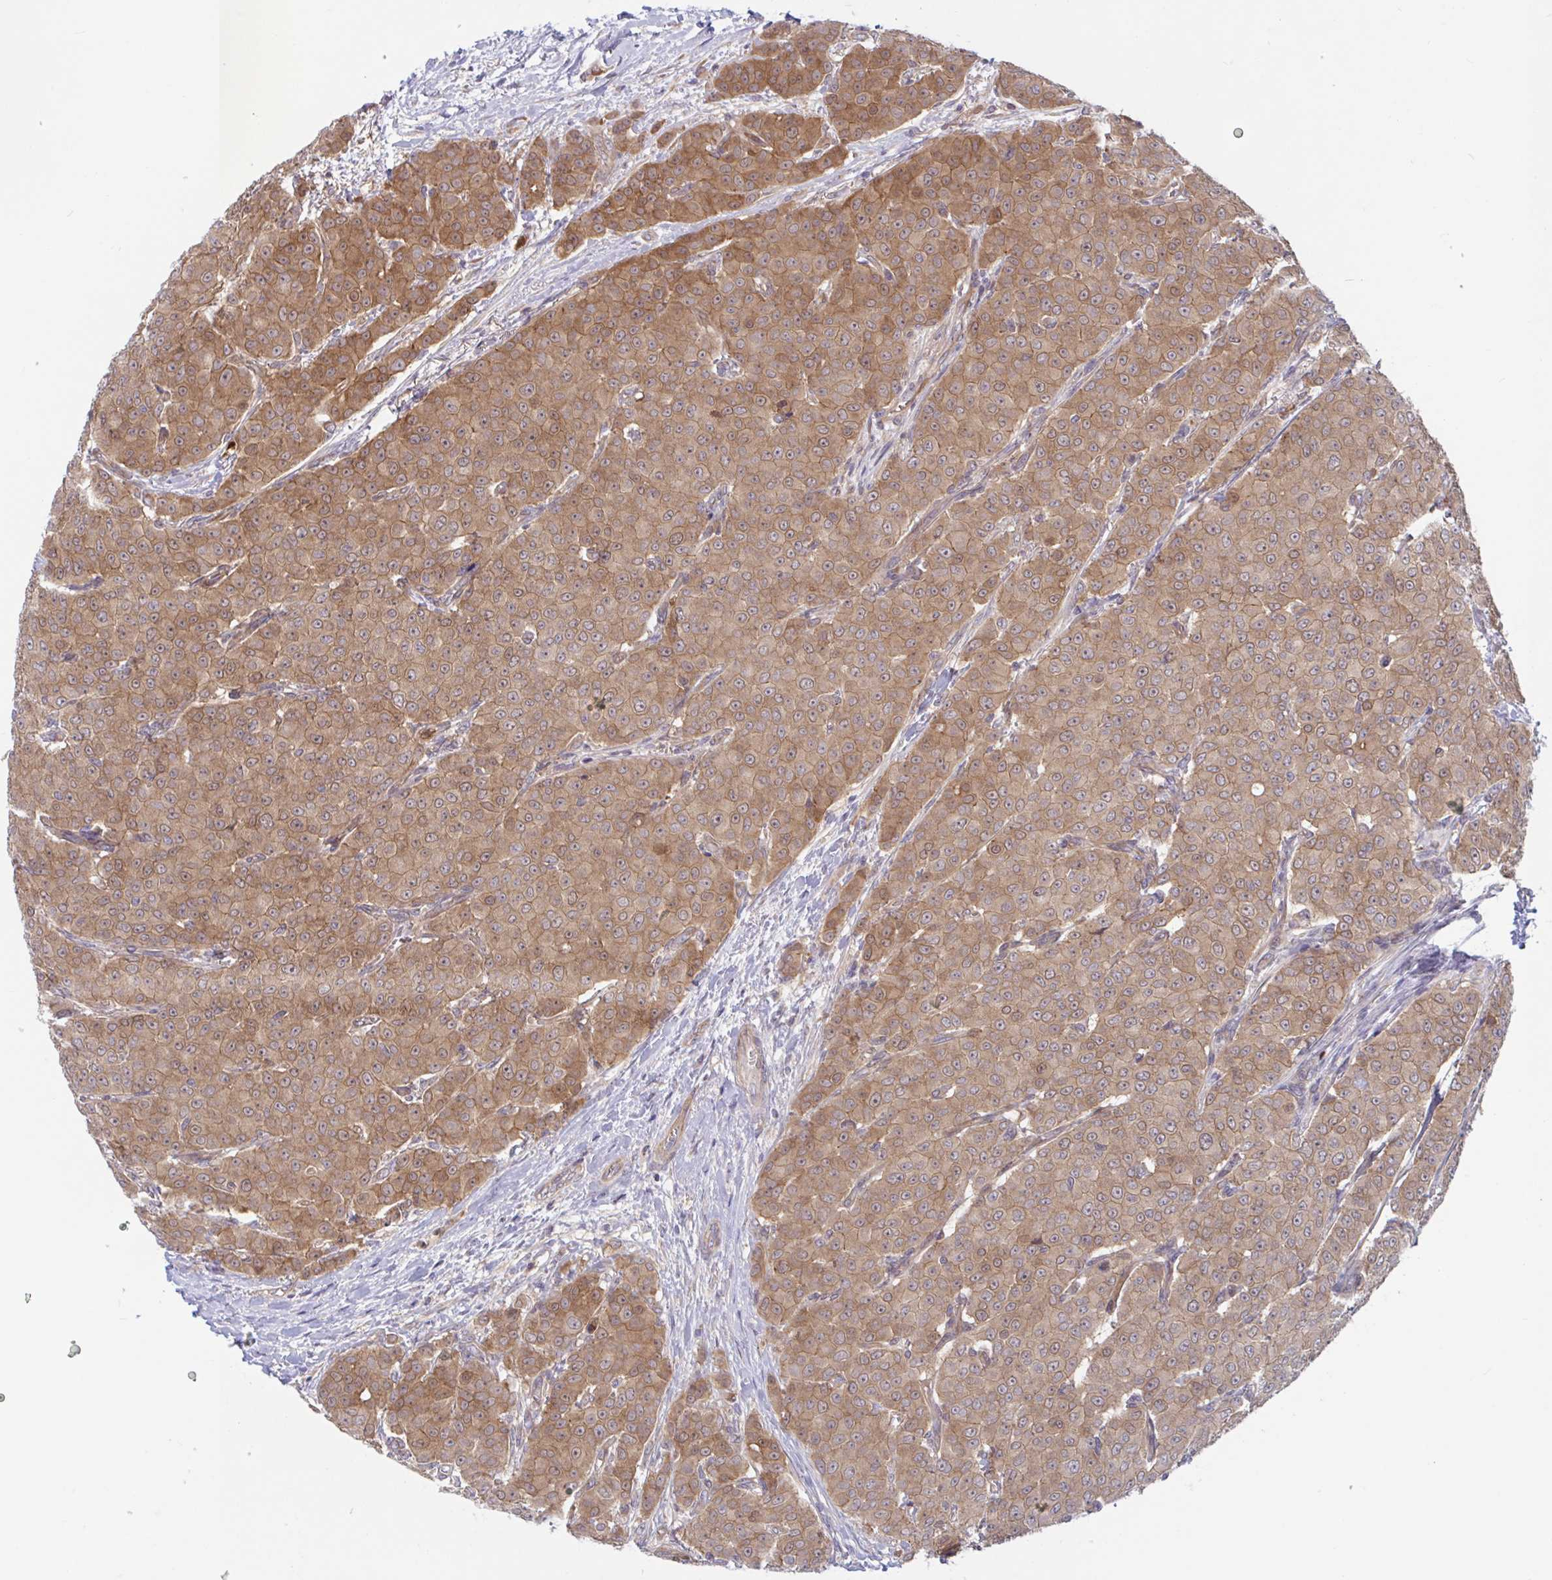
{"staining": {"intensity": "moderate", "quantity": ">75%", "location": "cytoplasmic/membranous"}, "tissue": "breast cancer", "cell_type": "Tumor cells", "image_type": "cancer", "snomed": [{"axis": "morphology", "description": "Duct carcinoma"}, {"axis": "topography", "description": "Breast"}], "caption": "The photomicrograph demonstrates a brown stain indicating the presence of a protein in the cytoplasmic/membranous of tumor cells in breast invasive ductal carcinoma.", "gene": "LMNTD2", "patient": {"sex": "female", "age": 91}}